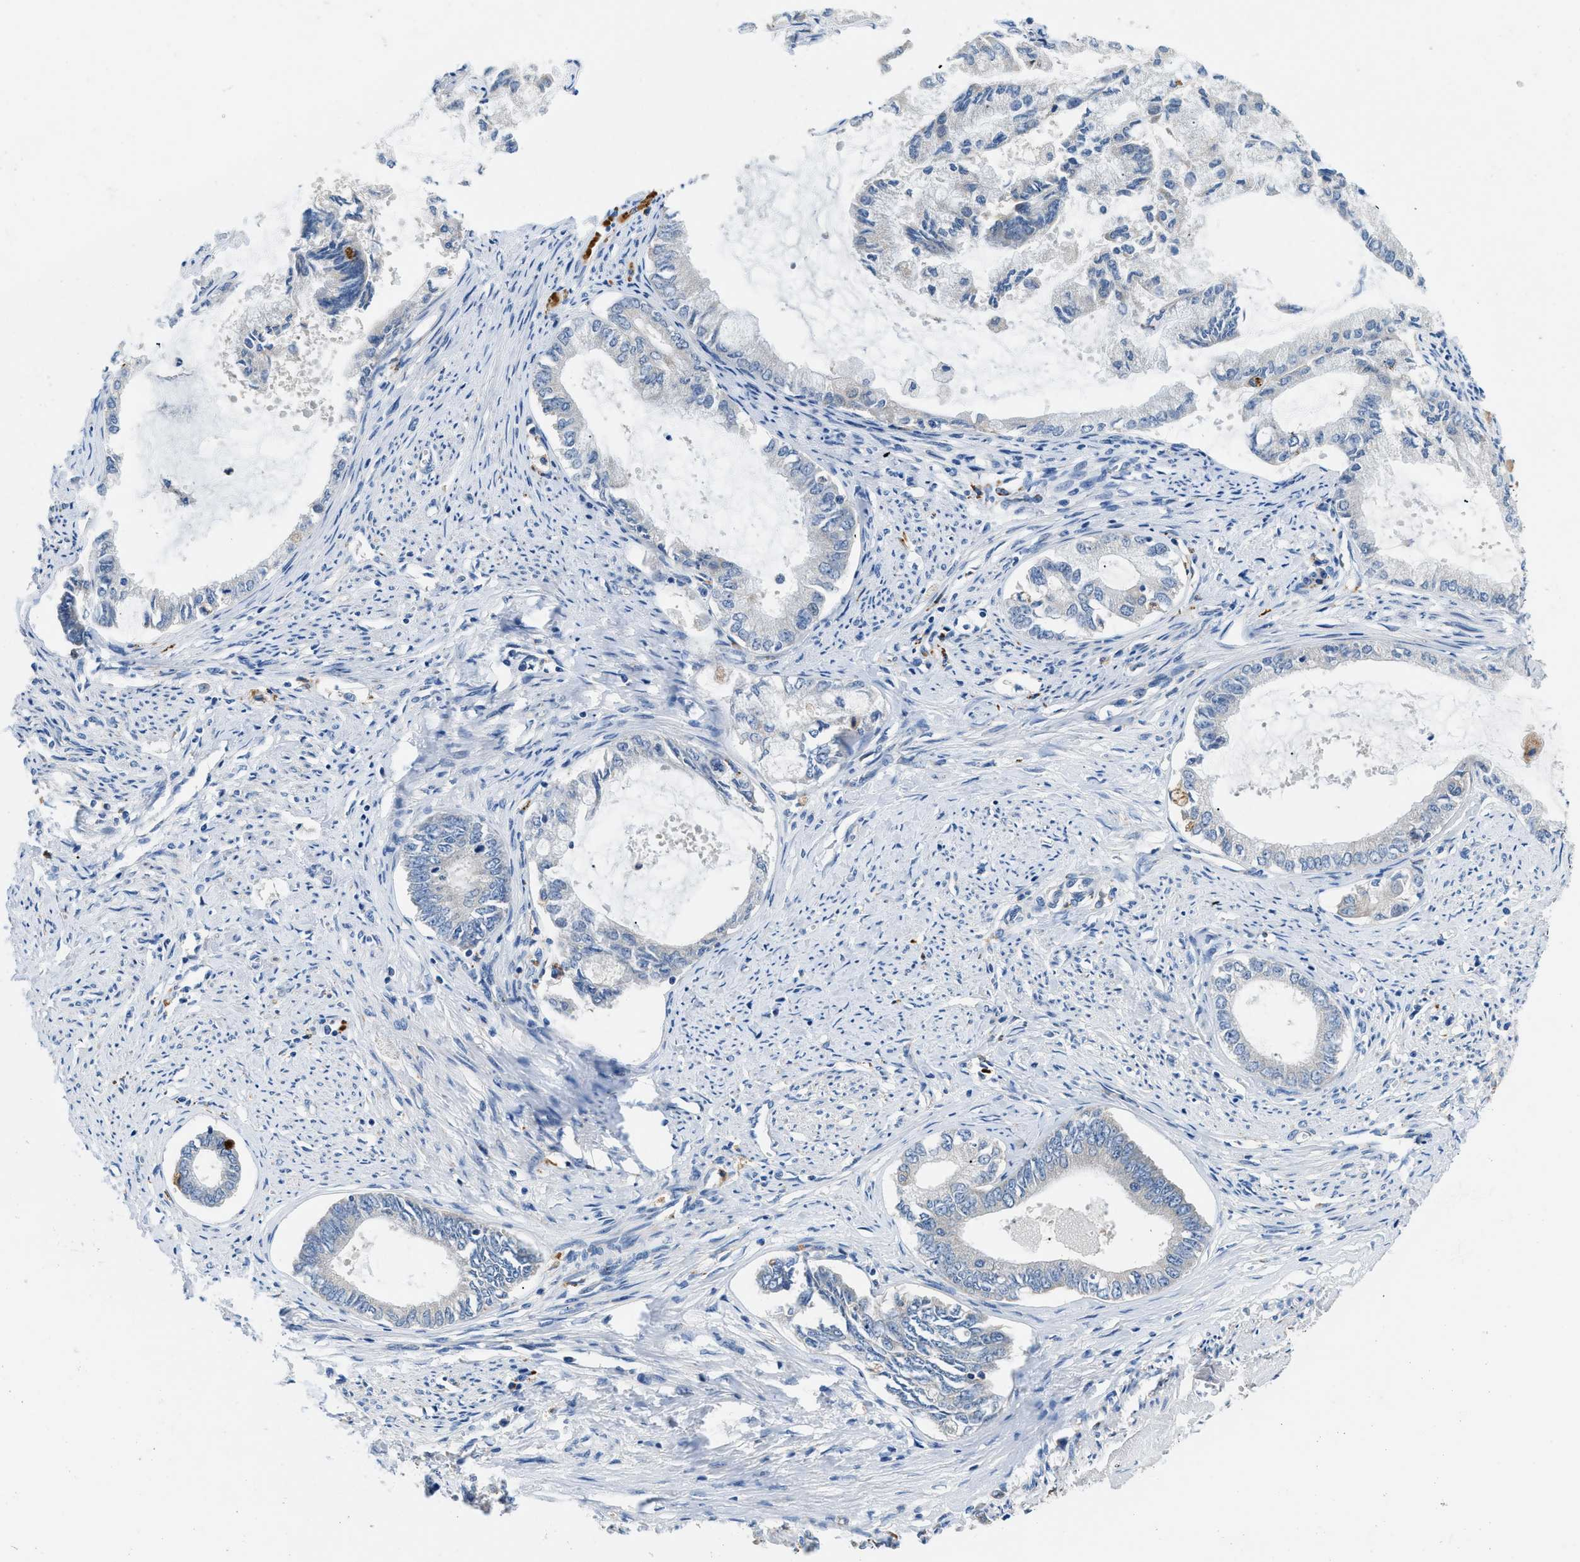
{"staining": {"intensity": "negative", "quantity": "none", "location": "none"}, "tissue": "endometrial cancer", "cell_type": "Tumor cells", "image_type": "cancer", "snomed": [{"axis": "morphology", "description": "Adenocarcinoma, NOS"}, {"axis": "topography", "description": "Endometrium"}], "caption": "High magnification brightfield microscopy of endometrial cancer stained with DAB (3,3'-diaminobenzidine) (brown) and counterstained with hematoxylin (blue): tumor cells show no significant positivity.", "gene": "ADGRE3", "patient": {"sex": "female", "age": 86}}